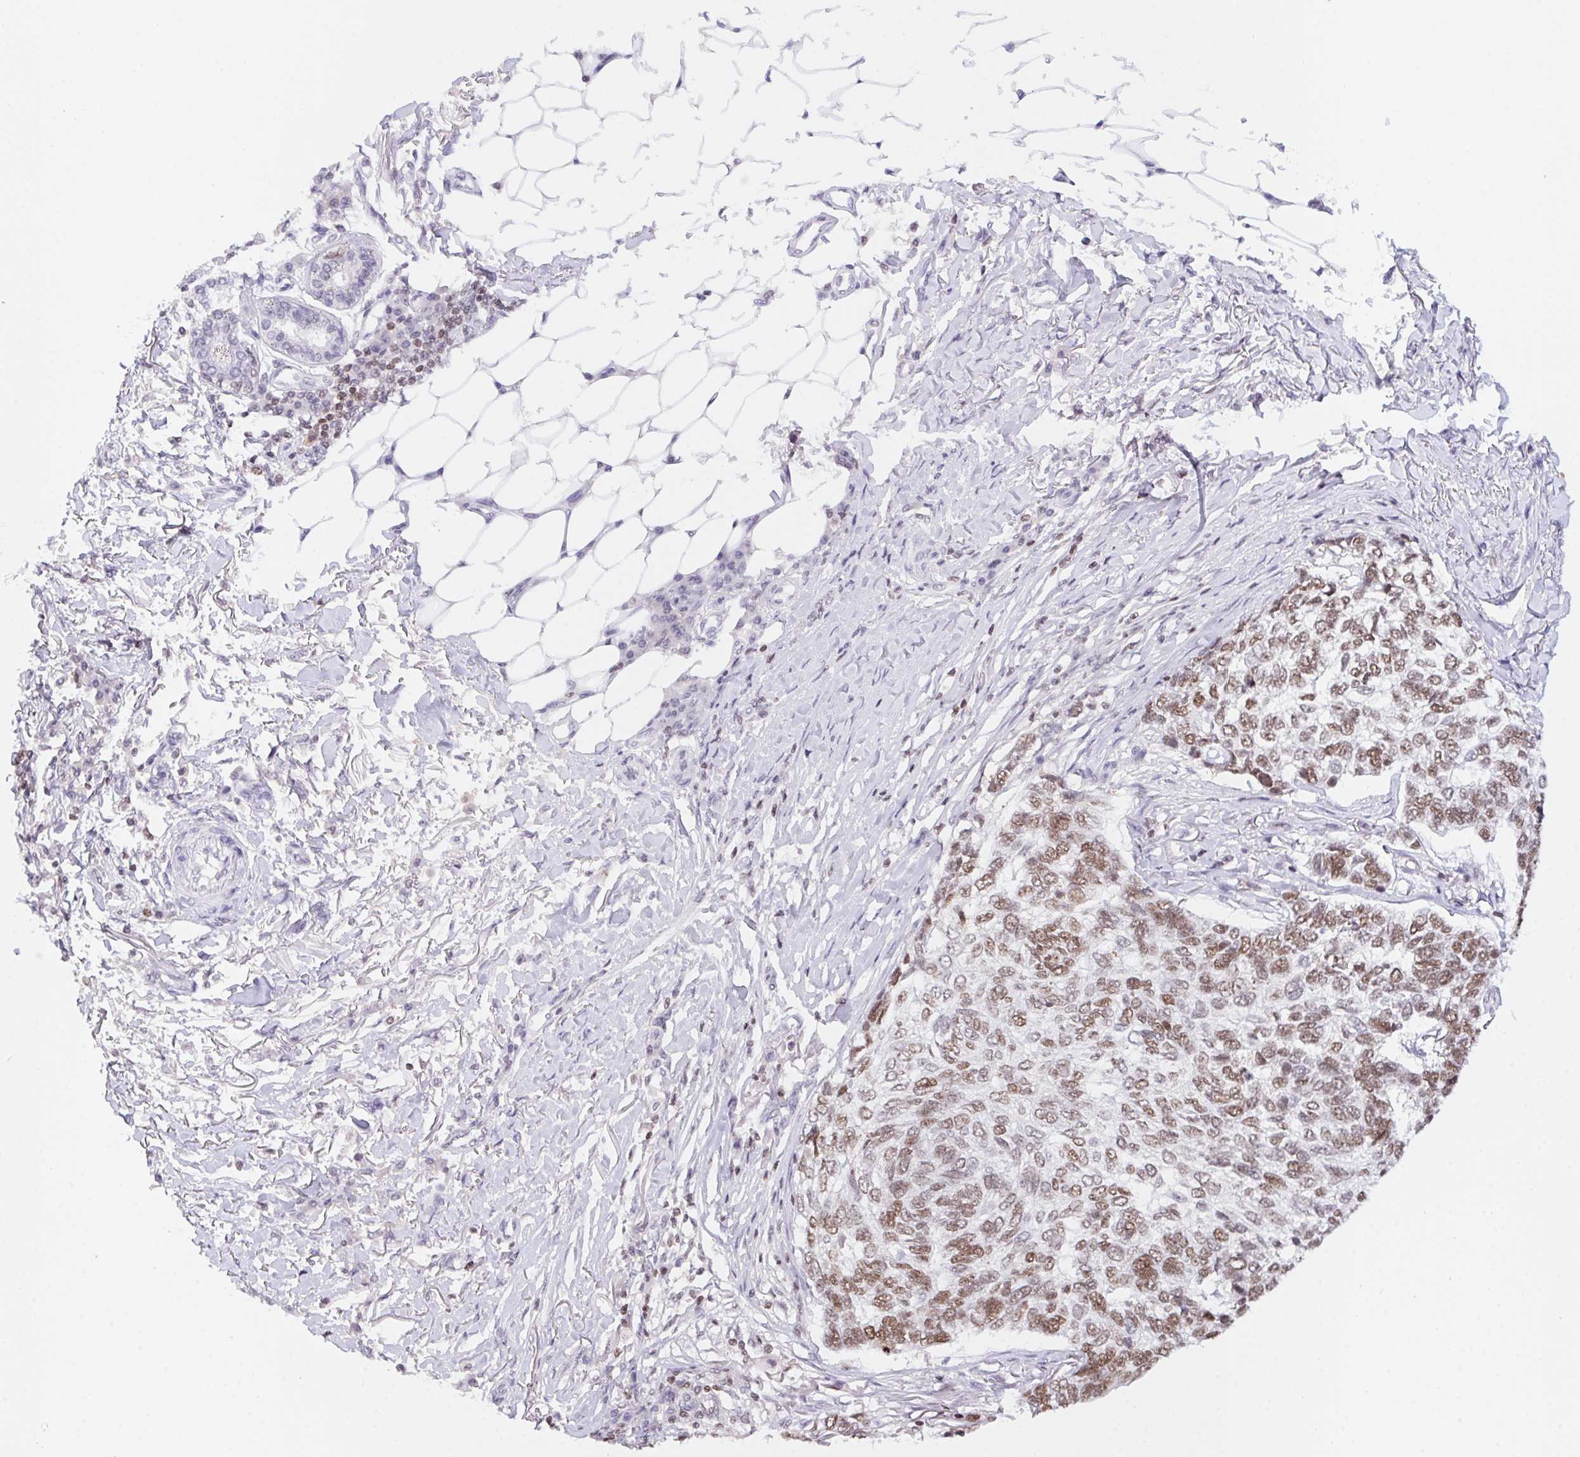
{"staining": {"intensity": "moderate", "quantity": "25%-75%", "location": "nuclear"}, "tissue": "skin cancer", "cell_type": "Tumor cells", "image_type": "cancer", "snomed": [{"axis": "morphology", "description": "Basal cell carcinoma"}, {"axis": "topography", "description": "Skin"}], "caption": "Skin cancer stained for a protein (brown) exhibits moderate nuclear positive positivity in about 25%-75% of tumor cells.", "gene": "POLD3", "patient": {"sex": "female", "age": 65}}